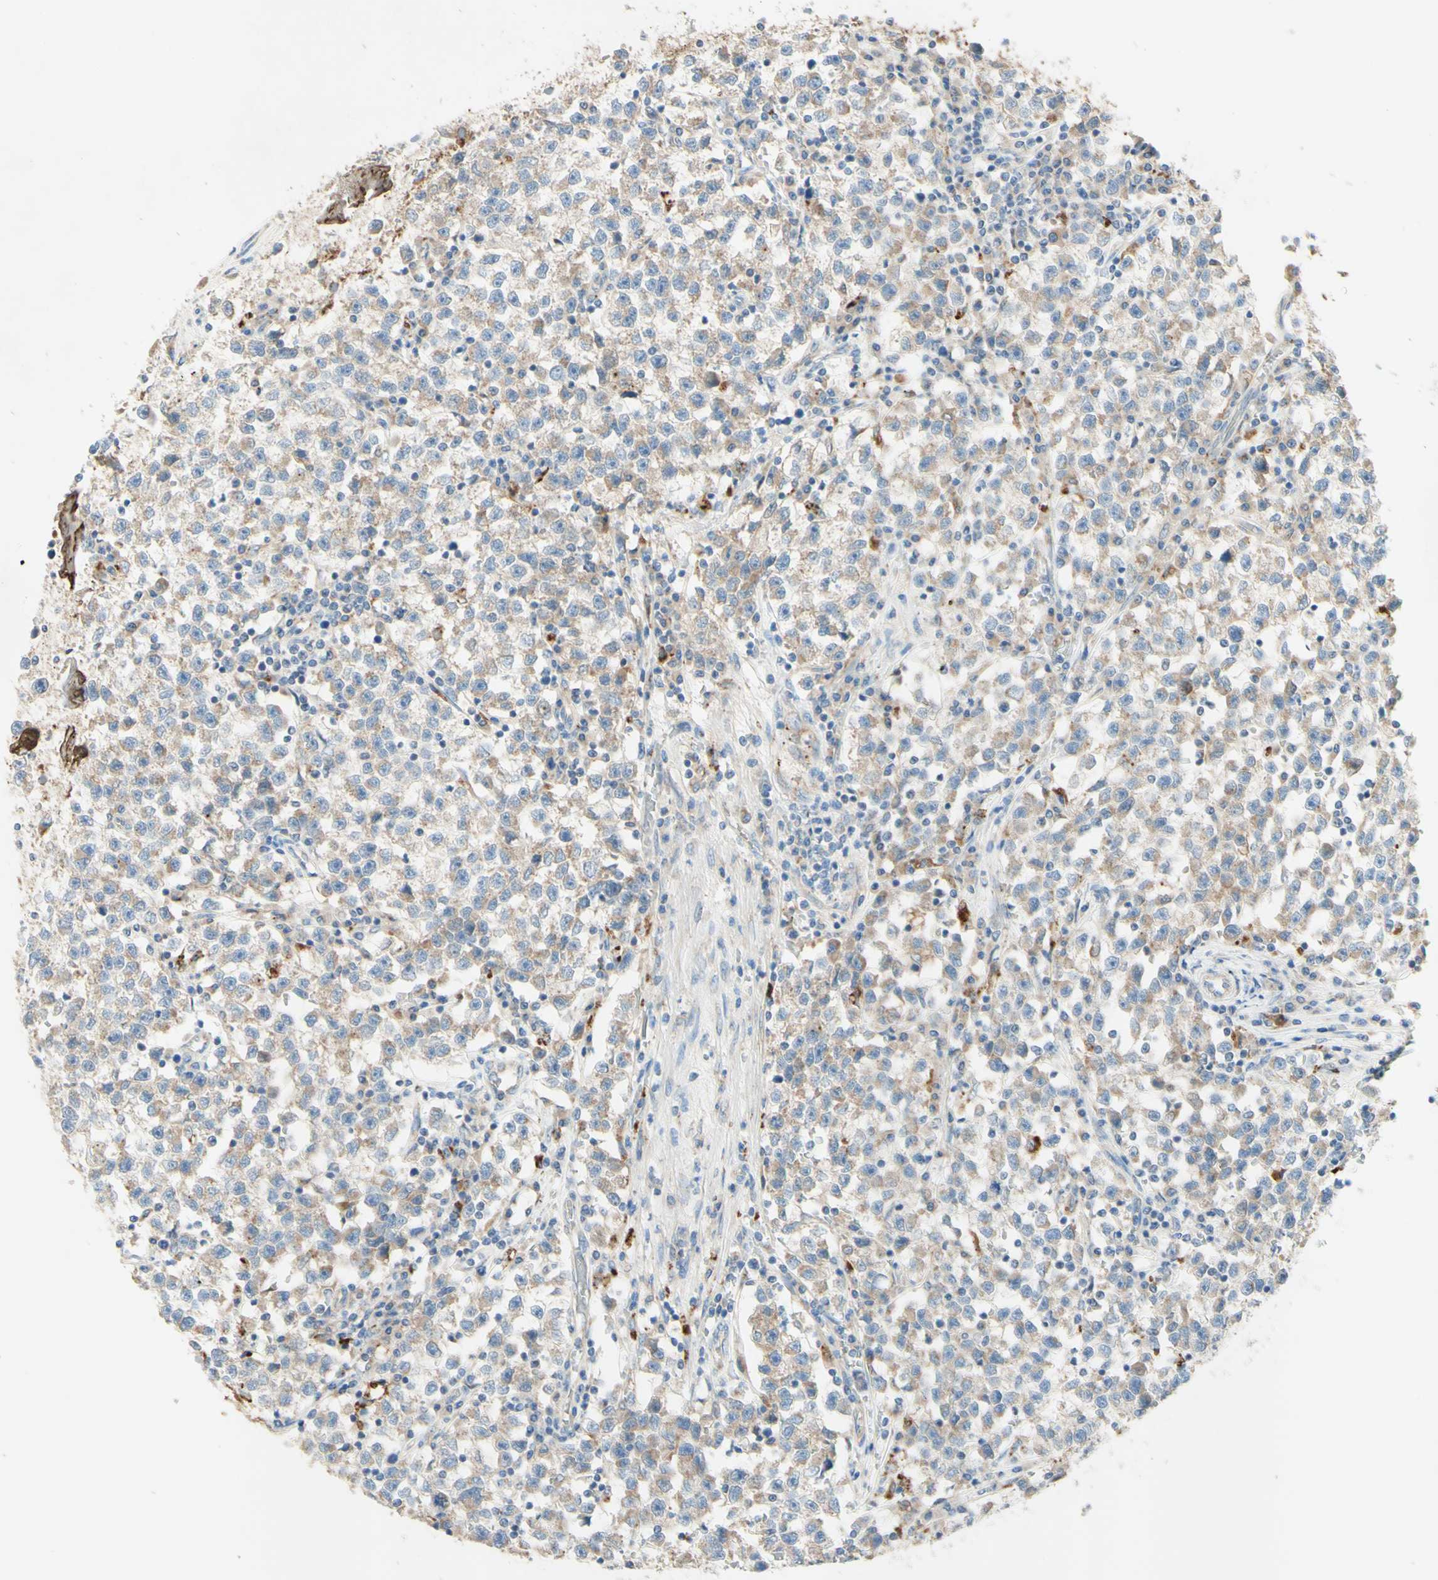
{"staining": {"intensity": "weak", "quantity": ">75%", "location": "cytoplasmic/membranous"}, "tissue": "testis cancer", "cell_type": "Tumor cells", "image_type": "cancer", "snomed": [{"axis": "morphology", "description": "Seminoma, NOS"}, {"axis": "topography", "description": "Testis"}], "caption": "The immunohistochemical stain labels weak cytoplasmic/membranous positivity in tumor cells of testis cancer tissue.", "gene": "ARMC10", "patient": {"sex": "male", "age": 22}}